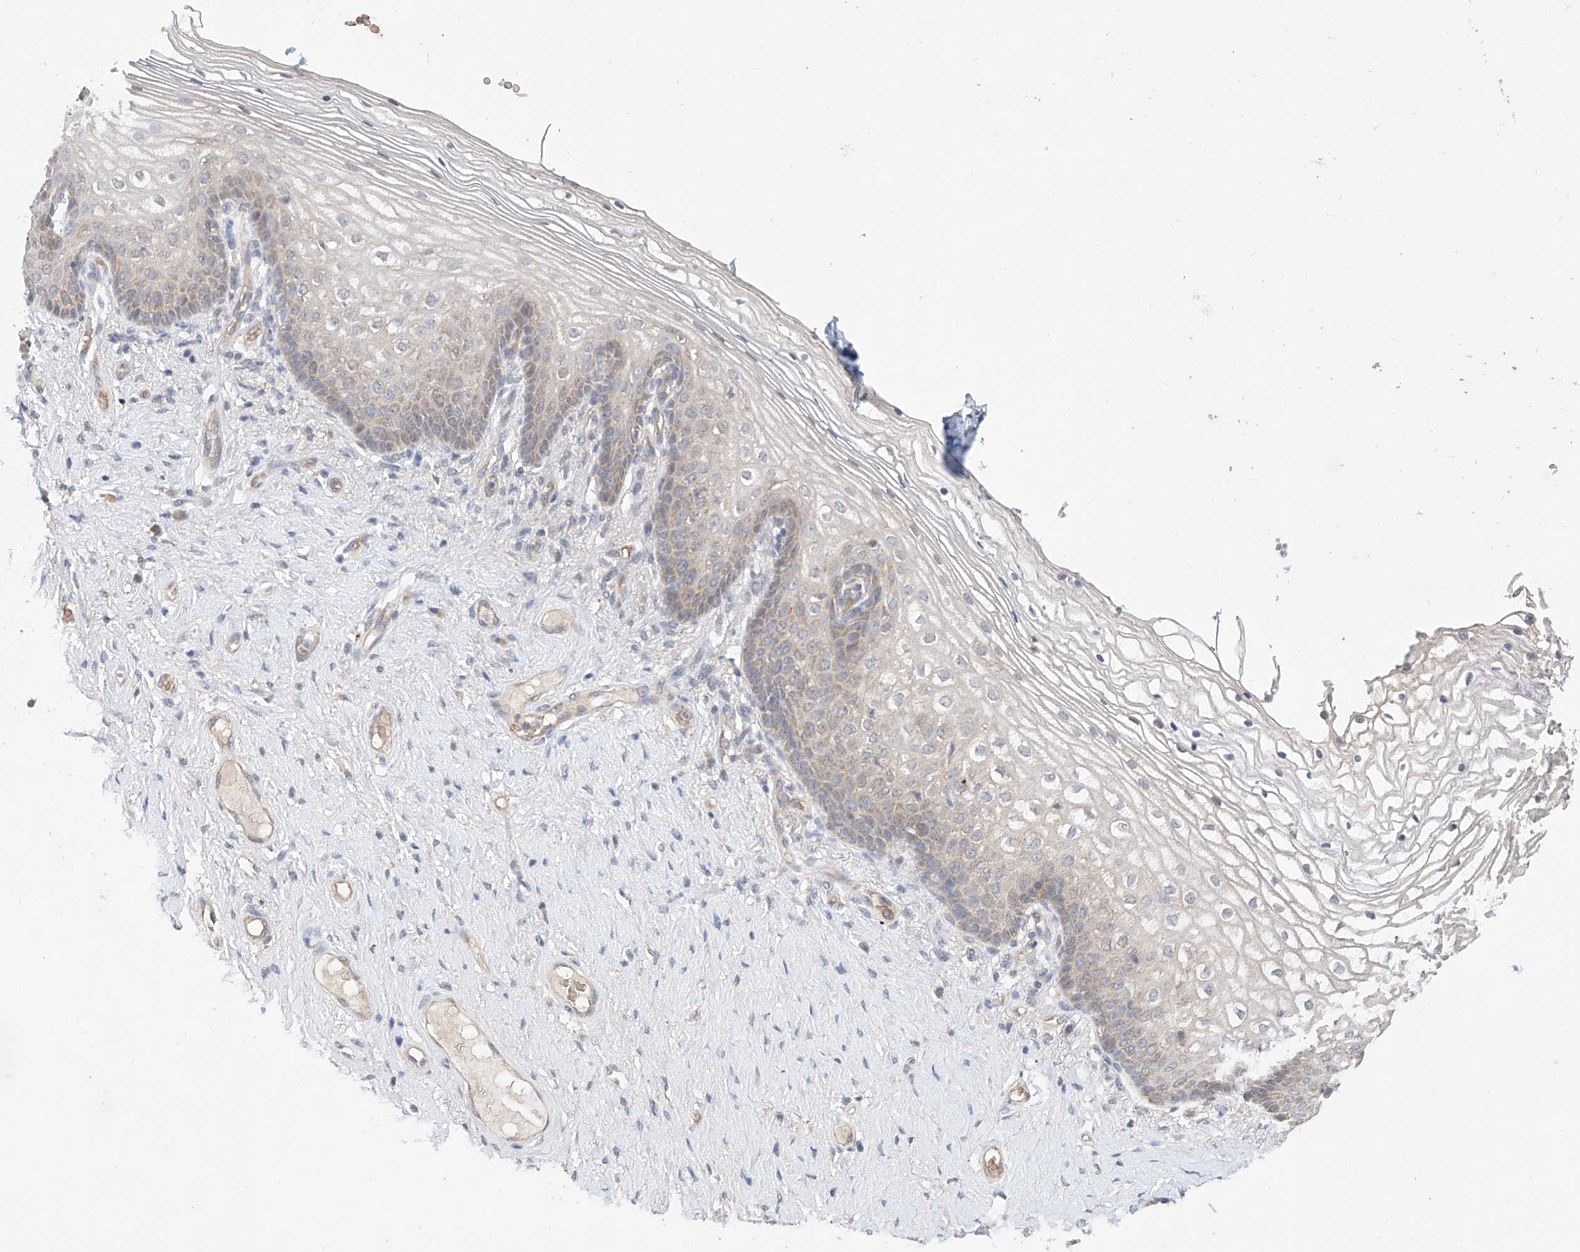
{"staining": {"intensity": "weak", "quantity": "<25%", "location": "cytoplasmic/membranous"}, "tissue": "vagina", "cell_type": "Squamous epithelial cells", "image_type": "normal", "snomed": [{"axis": "morphology", "description": "Normal tissue, NOS"}, {"axis": "topography", "description": "Vagina"}], "caption": "Human vagina stained for a protein using immunohistochemistry reveals no positivity in squamous epithelial cells.", "gene": "FASTK", "patient": {"sex": "female", "age": 60}}